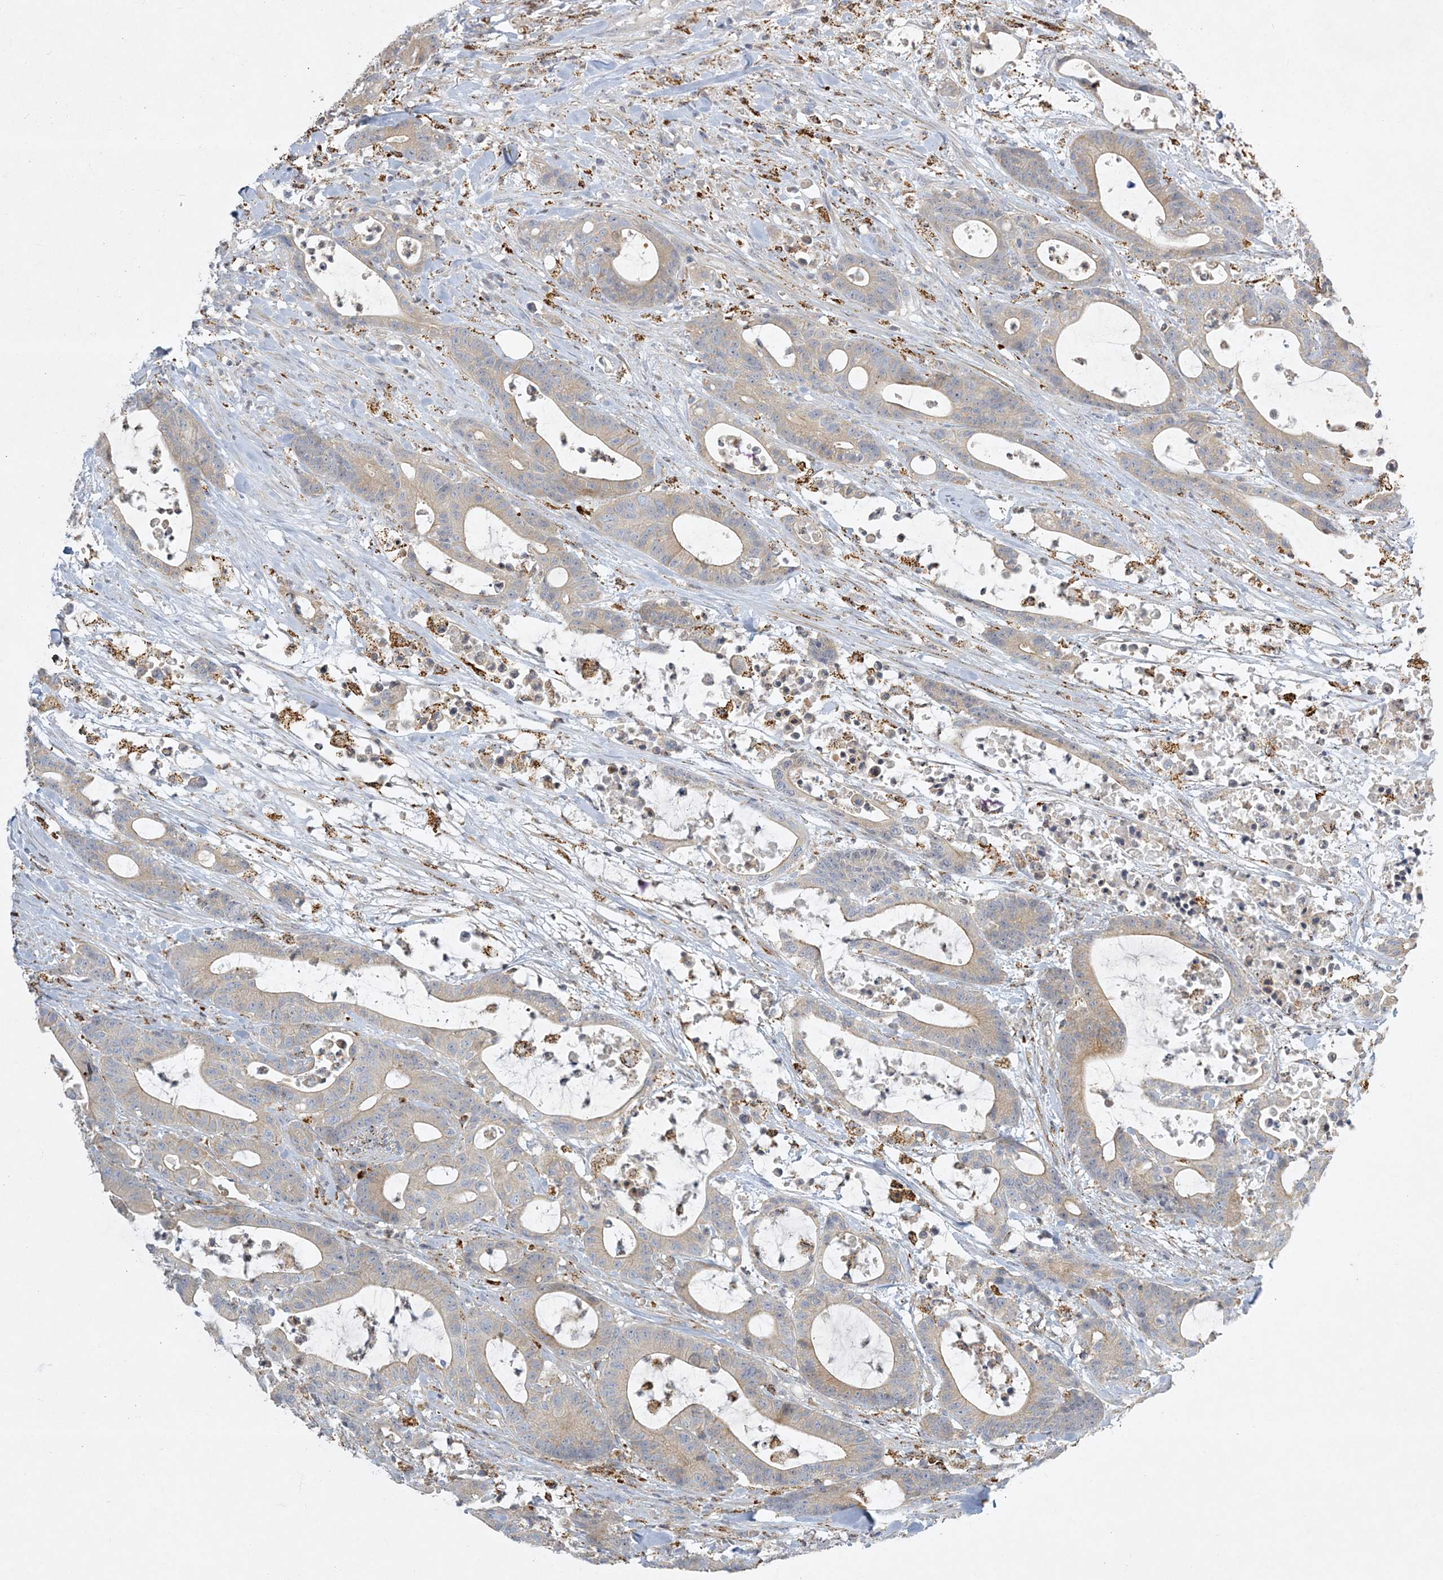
{"staining": {"intensity": "weak", "quantity": "25%-75%", "location": "cytoplasmic/membranous"}, "tissue": "colorectal cancer", "cell_type": "Tumor cells", "image_type": "cancer", "snomed": [{"axis": "morphology", "description": "Adenocarcinoma, NOS"}, {"axis": "topography", "description": "Colon"}], "caption": "Protein staining by immunohistochemistry demonstrates weak cytoplasmic/membranous expression in approximately 25%-75% of tumor cells in colorectal adenocarcinoma.", "gene": "LTN1", "patient": {"sex": "female", "age": 84}}